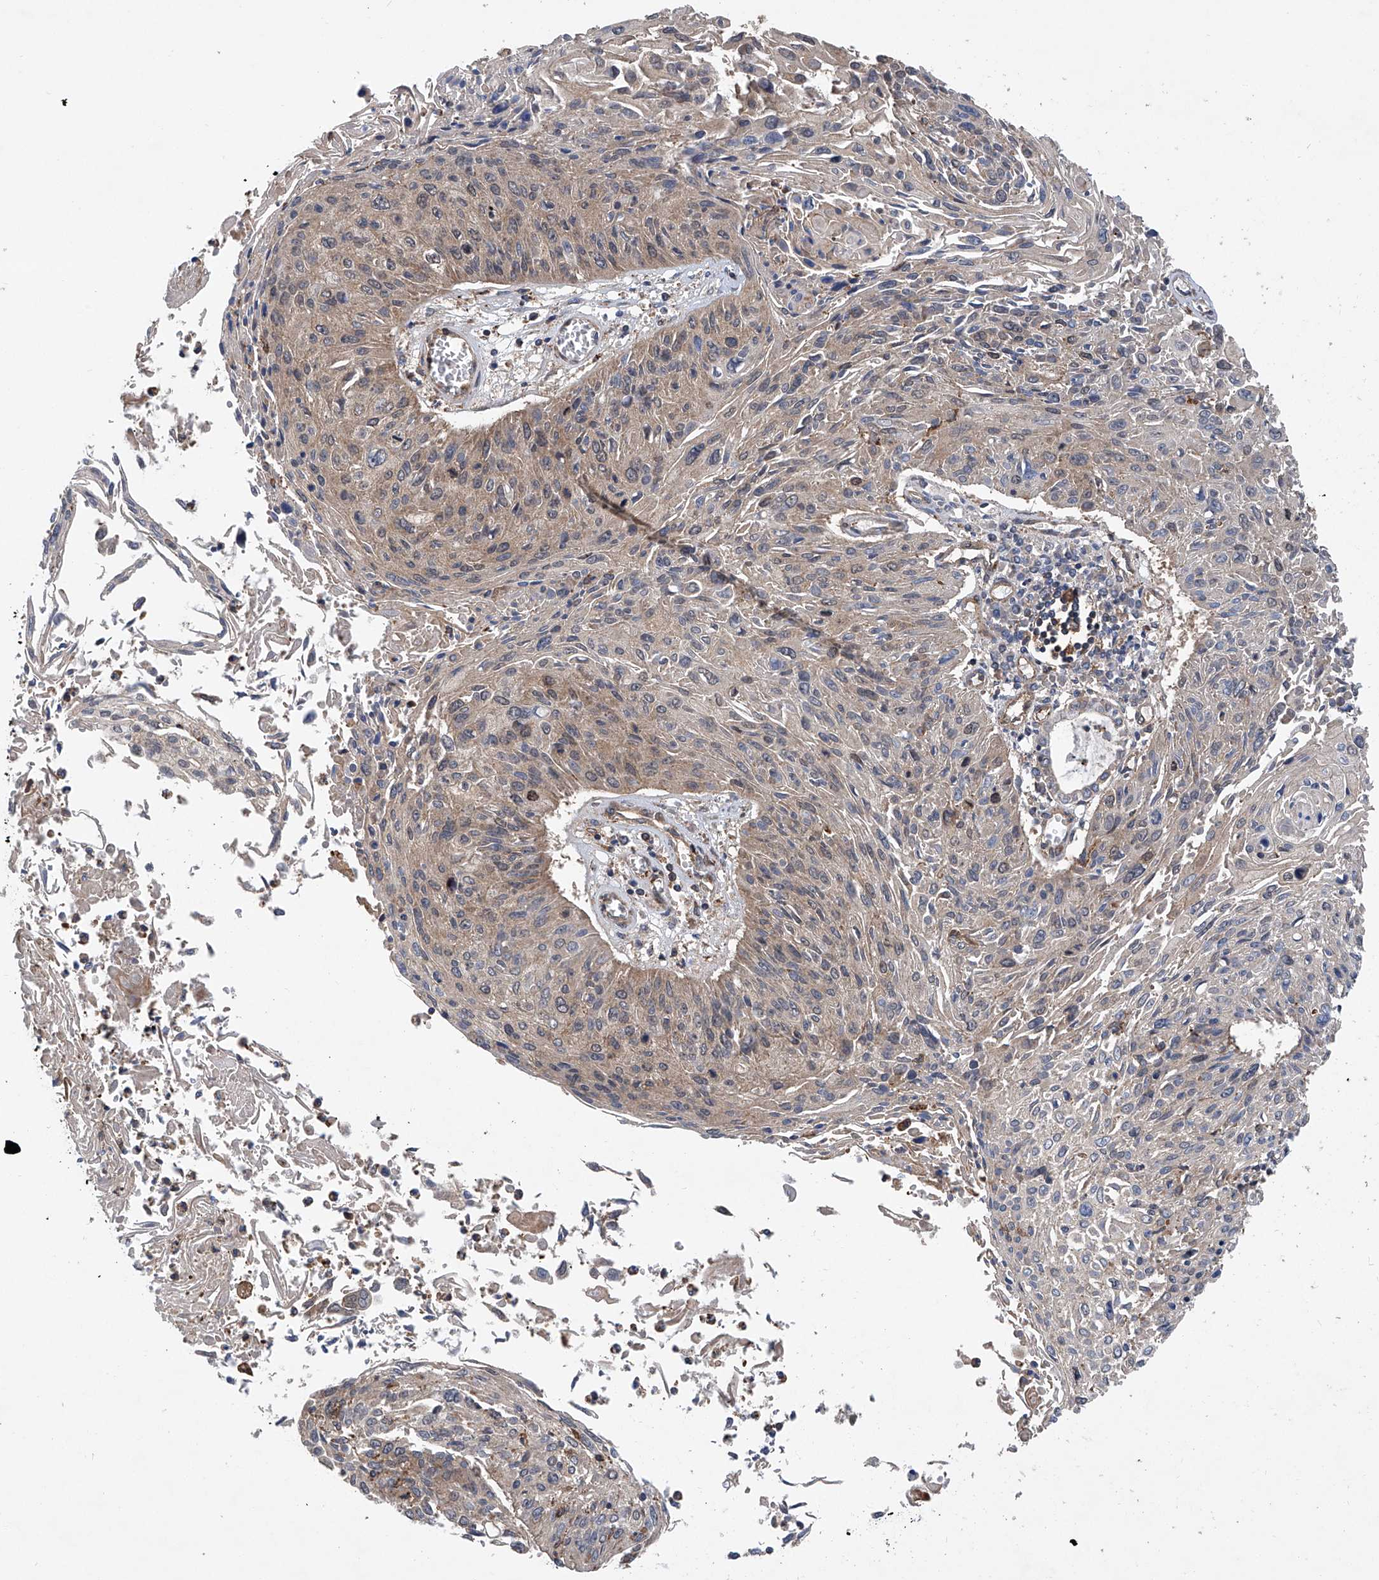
{"staining": {"intensity": "weak", "quantity": "25%-75%", "location": "cytoplasmic/membranous"}, "tissue": "cervical cancer", "cell_type": "Tumor cells", "image_type": "cancer", "snomed": [{"axis": "morphology", "description": "Squamous cell carcinoma, NOS"}, {"axis": "topography", "description": "Cervix"}], "caption": "Immunohistochemical staining of human cervical cancer reveals weak cytoplasmic/membranous protein expression in about 25%-75% of tumor cells.", "gene": "SMAP1", "patient": {"sex": "female", "age": 51}}